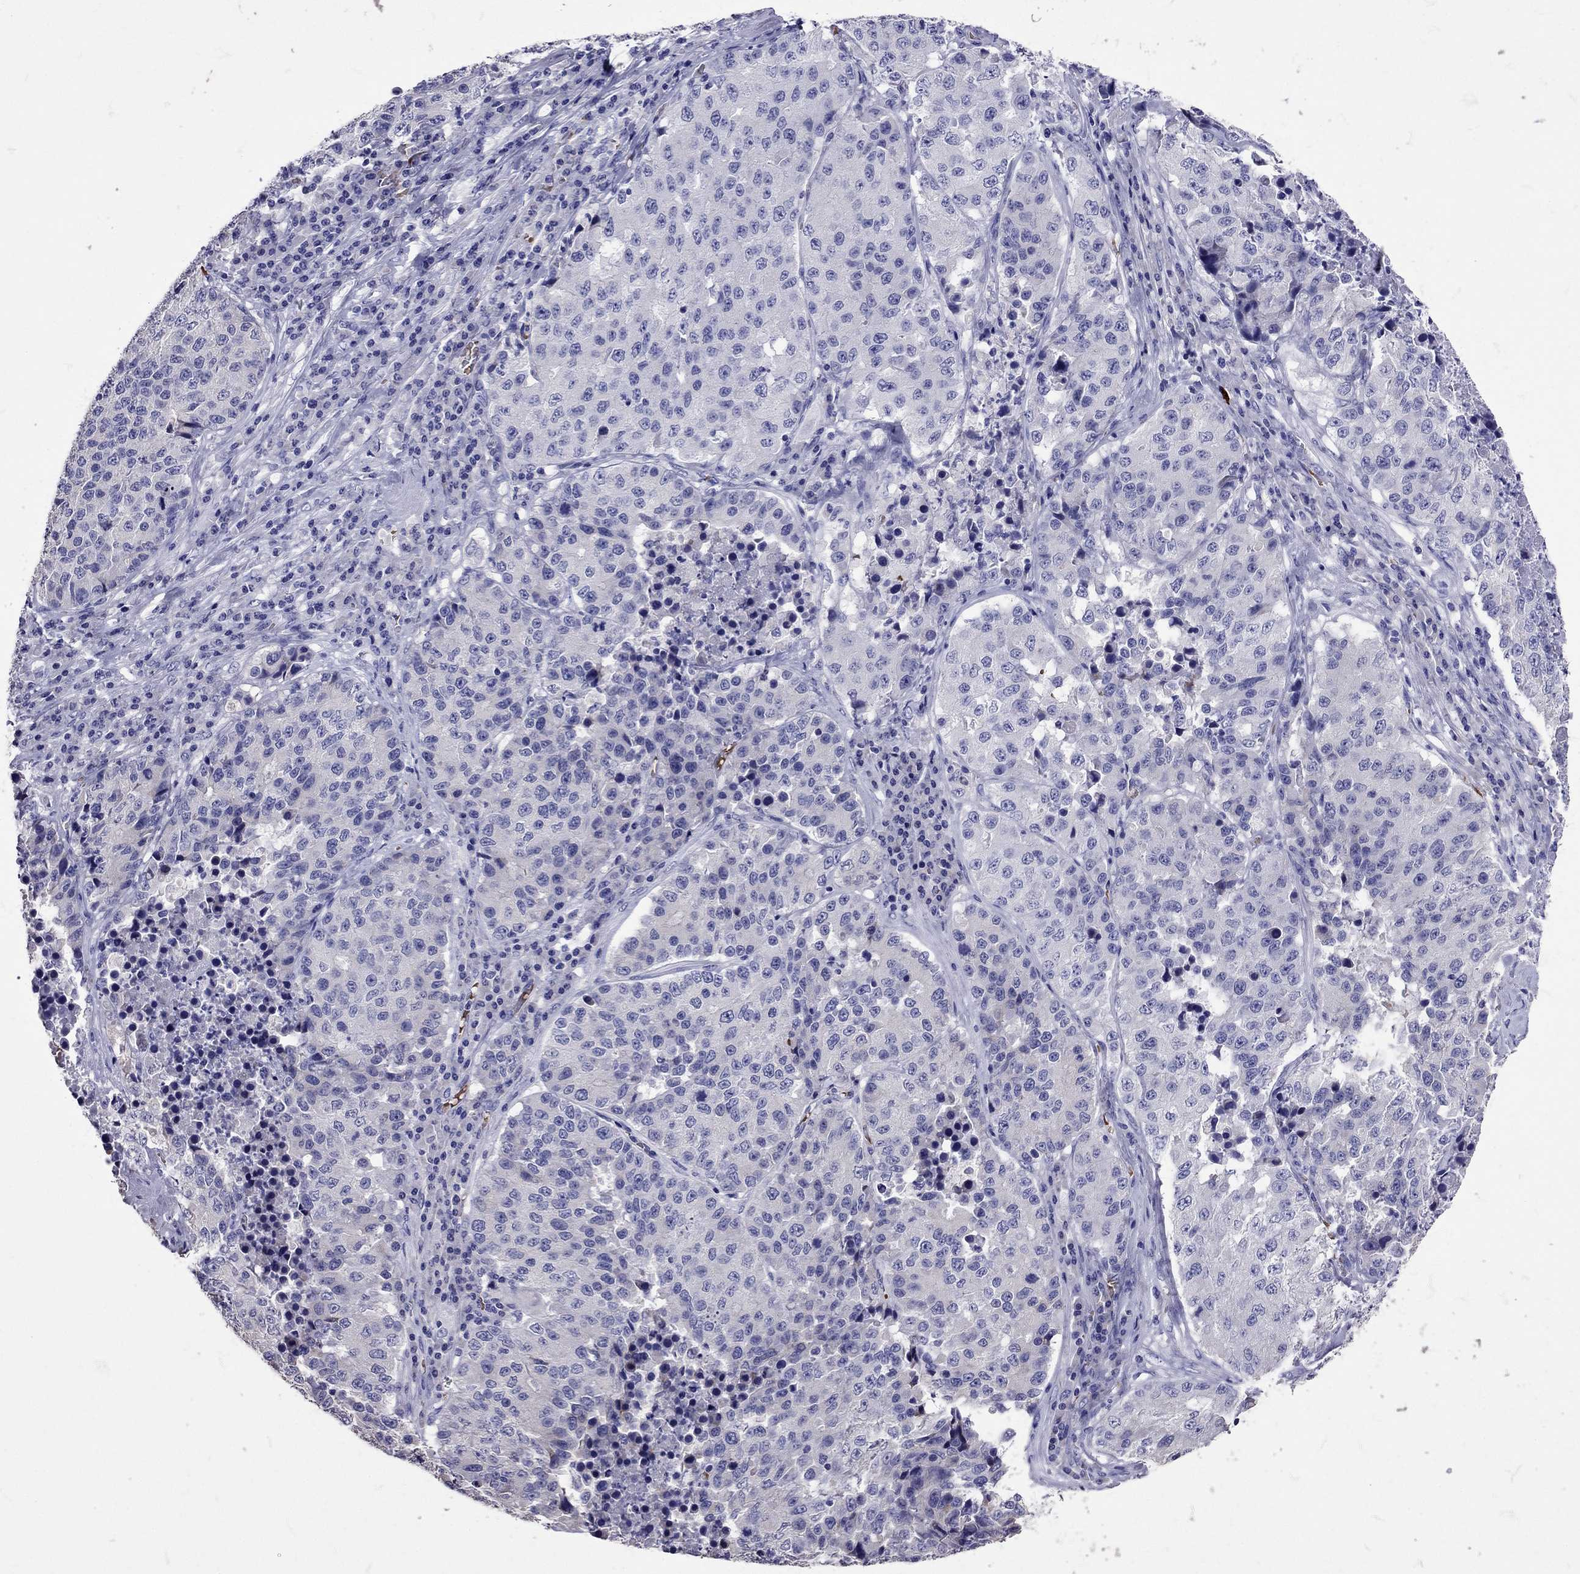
{"staining": {"intensity": "negative", "quantity": "none", "location": "none"}, "tissue": "stomach cancer", "cell_type": "Tumor cells", "image_type": "cancer", "snomed": [{"axis": "morphology", "description": "Adenocarcinoma, NOS"}, {"axis": "topography", "description": "Stomach"}], "caption": "Stomach adenocarcinoma stained for a protein using immunohistochemistry demonstrates no positivity tumor cells.", "gene": "TBR1", "patient": {"sex": "male", "age": 71}}